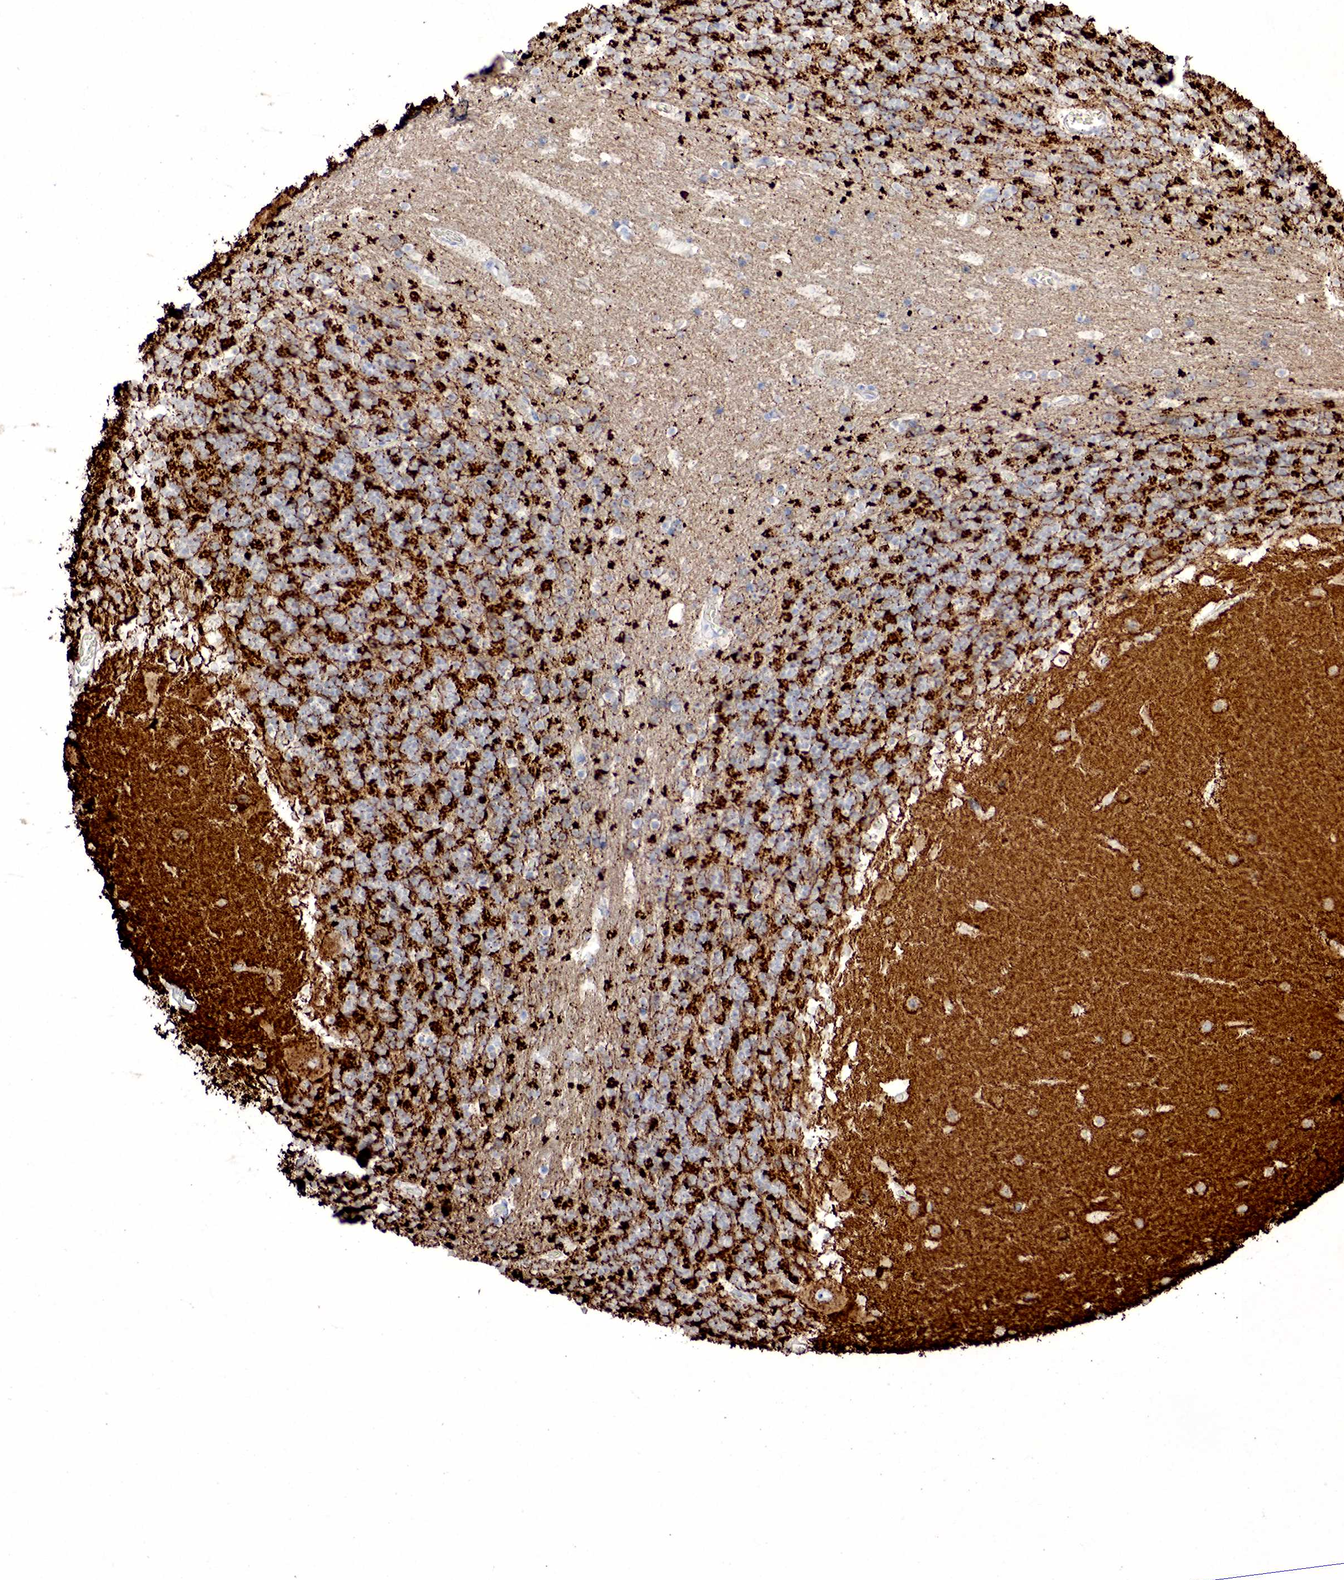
{"staining": {"intensity": "strong", "quantity": "<25%", "location": "cytoplasmic/membranous"}, "tissue": "cerebellum", "cell_type": "Cells in granular layer", "image_type": "normal", "snomed": [{"axis": "morphology", "description": "Normal tissue, NOS"}, {"axis": "topography", "description": "Cerebellum"}], "caption": "DAB immunohistochemical staining of normal cerebellum reveals strong cytoplasmic/membranous protein staining in about <25% of cells in granular layer.", "gene": "SYP", "patient": {"sex": "male", "age": 45}}